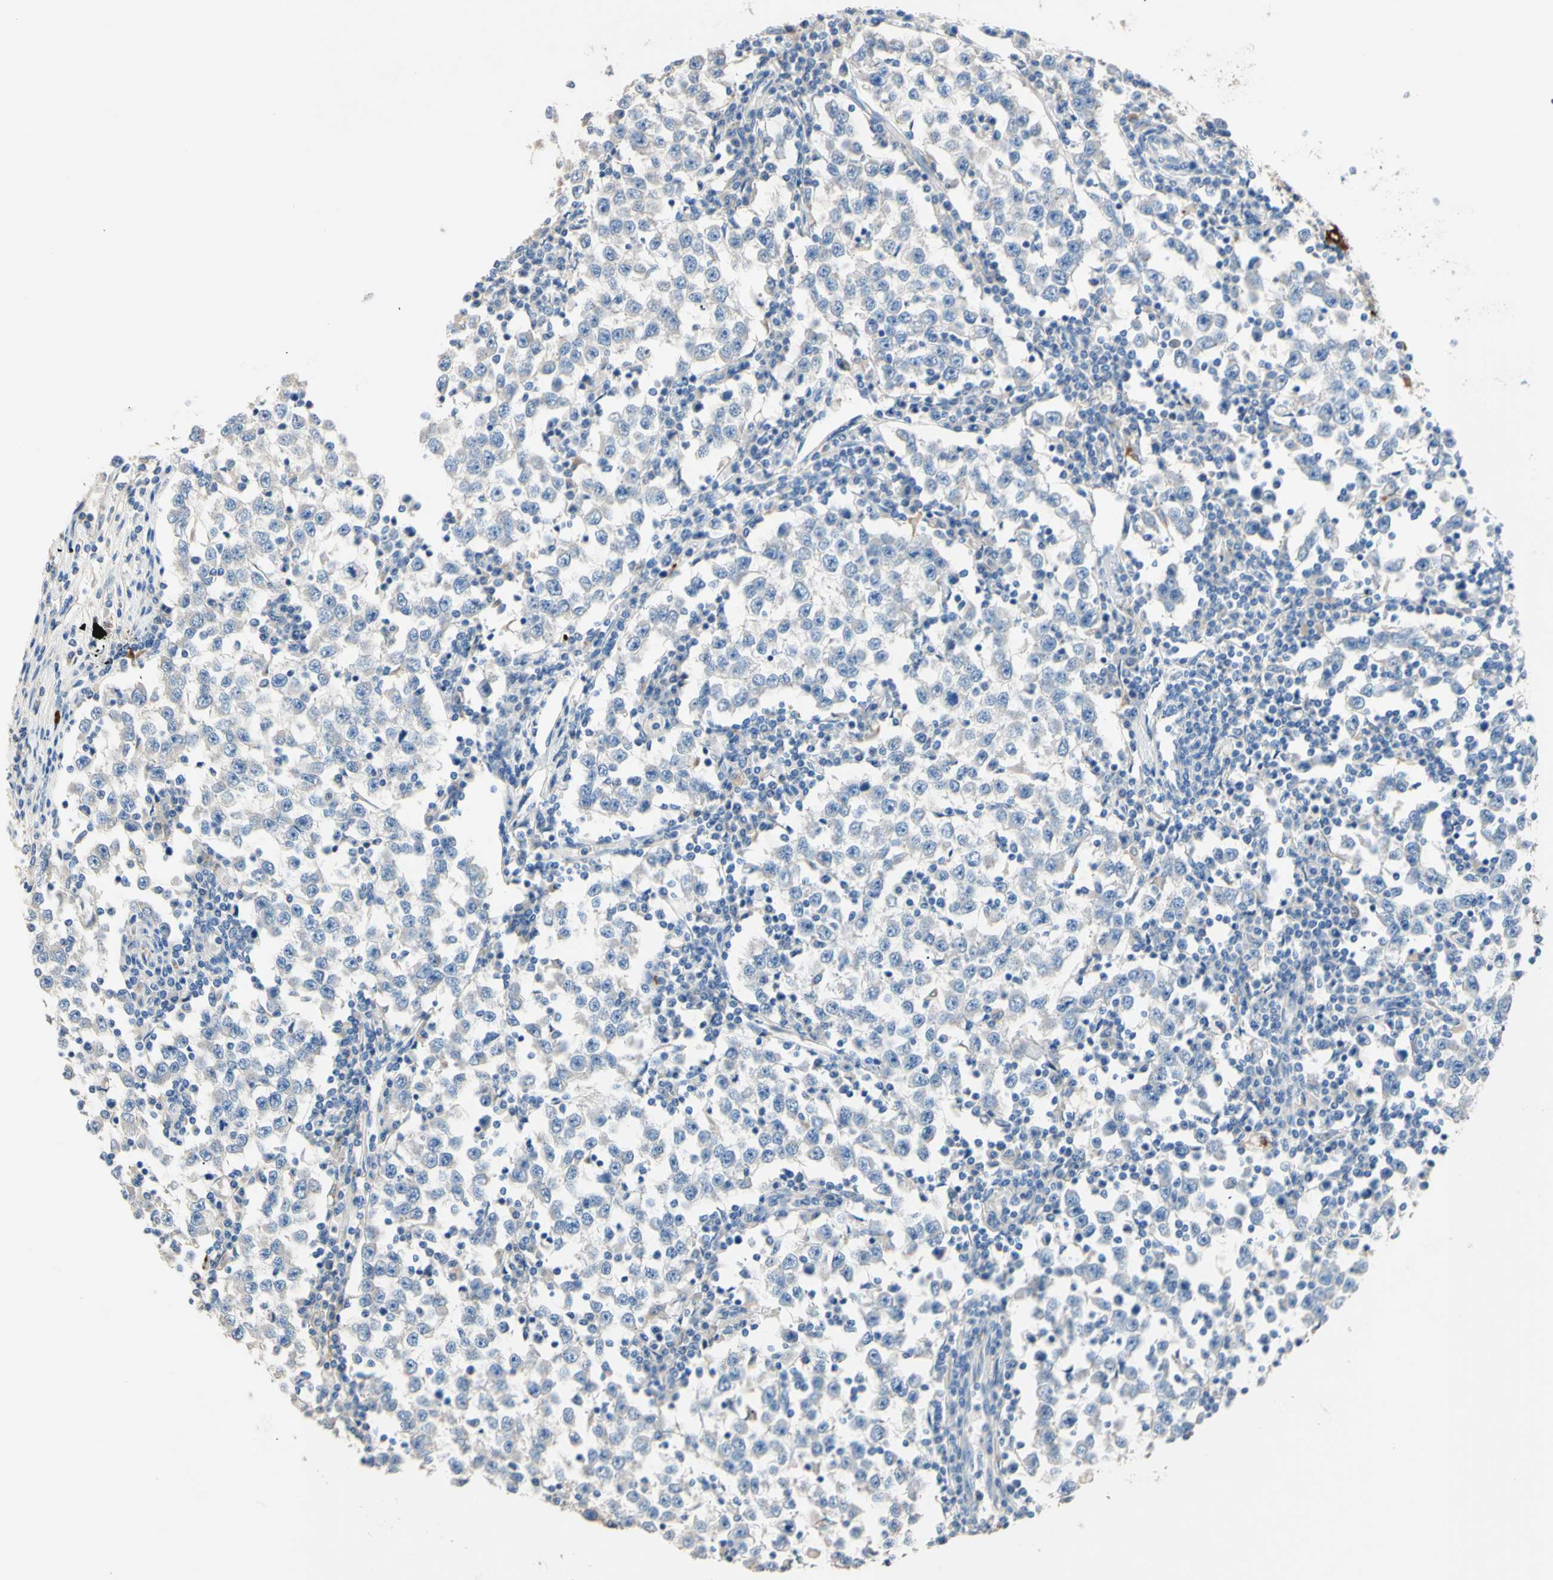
{"staining": {"intensity": "negative", "quantity": "none", "location": "none"}, "tissue": "testis cancer", "cell_type": "Tumor cells", "image_type": "cancer", "snomed": [{"axis": "morphology", "description": "Seminoma, NOS"}, {"axis": "topography", "description": "Testis"}], "caption": "The IHC photomicrograph has no significant expression in tumor cells of testis seminoma tissue. Nuclei are stained in blue.", "gene": "CDON", "patient": {"sex": "male", "age": 65}}